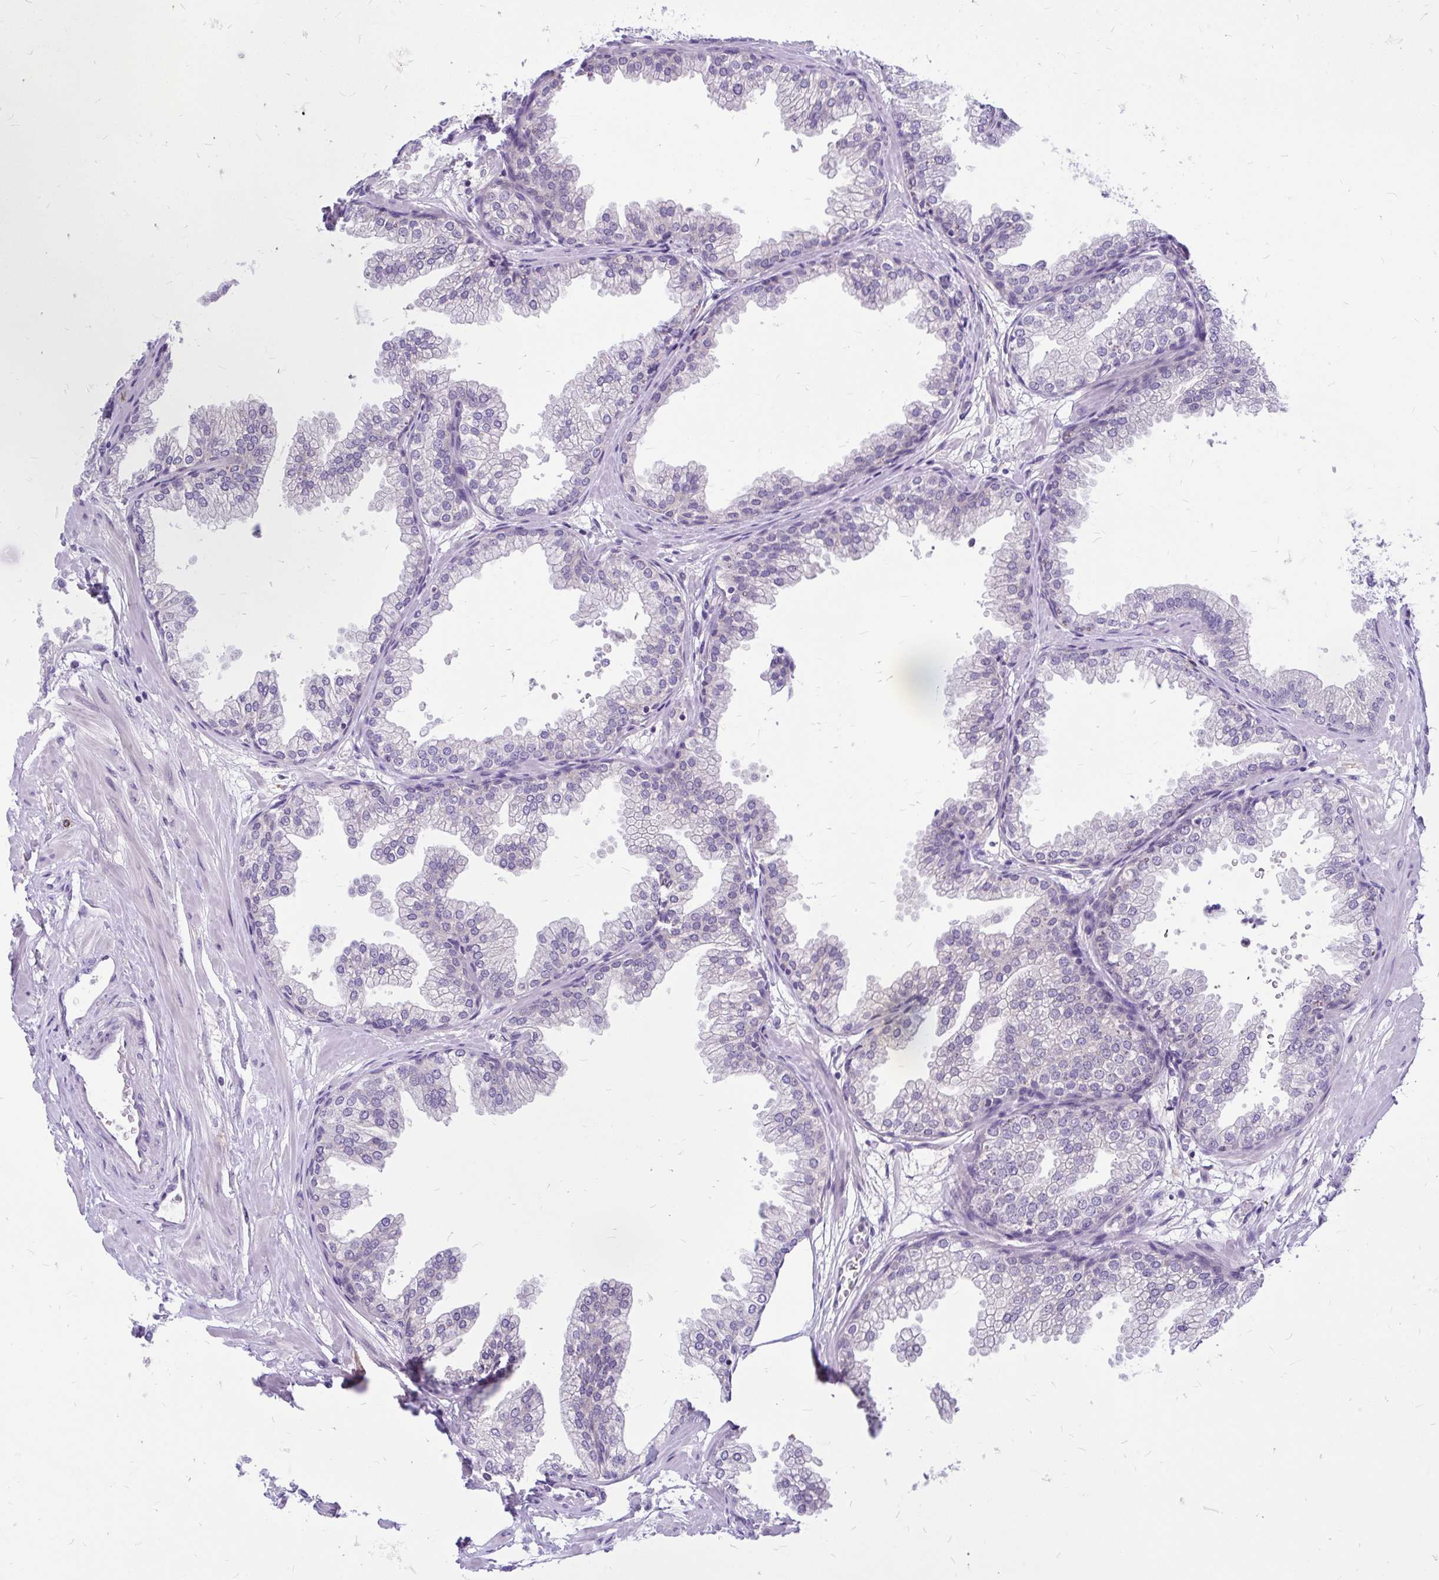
{"staining": {"intensity": "negative", "quantity": "none", "location": "none"}, "tissue": "prostate", "cell_type": "Glandular cells", "image_type": "normal", "snomed": [{"axis": "morphology", "description": "Normal tissue, NOS"}, {"axis": "topography", "description": "Prostate"}], "caption": "IHC micrograph of unremarkable prostate: prostate stained with DAB (3,3'-diaminobenzidine) displays no significant protein expression in glandular cells. (DAB (3,3'-diaminobenzidine) immunohistochemistry (IHC) with hematoxylin counter stain).", "gene": "MAP1LC3A", "patient": {"sex": "male", "age": 37}}